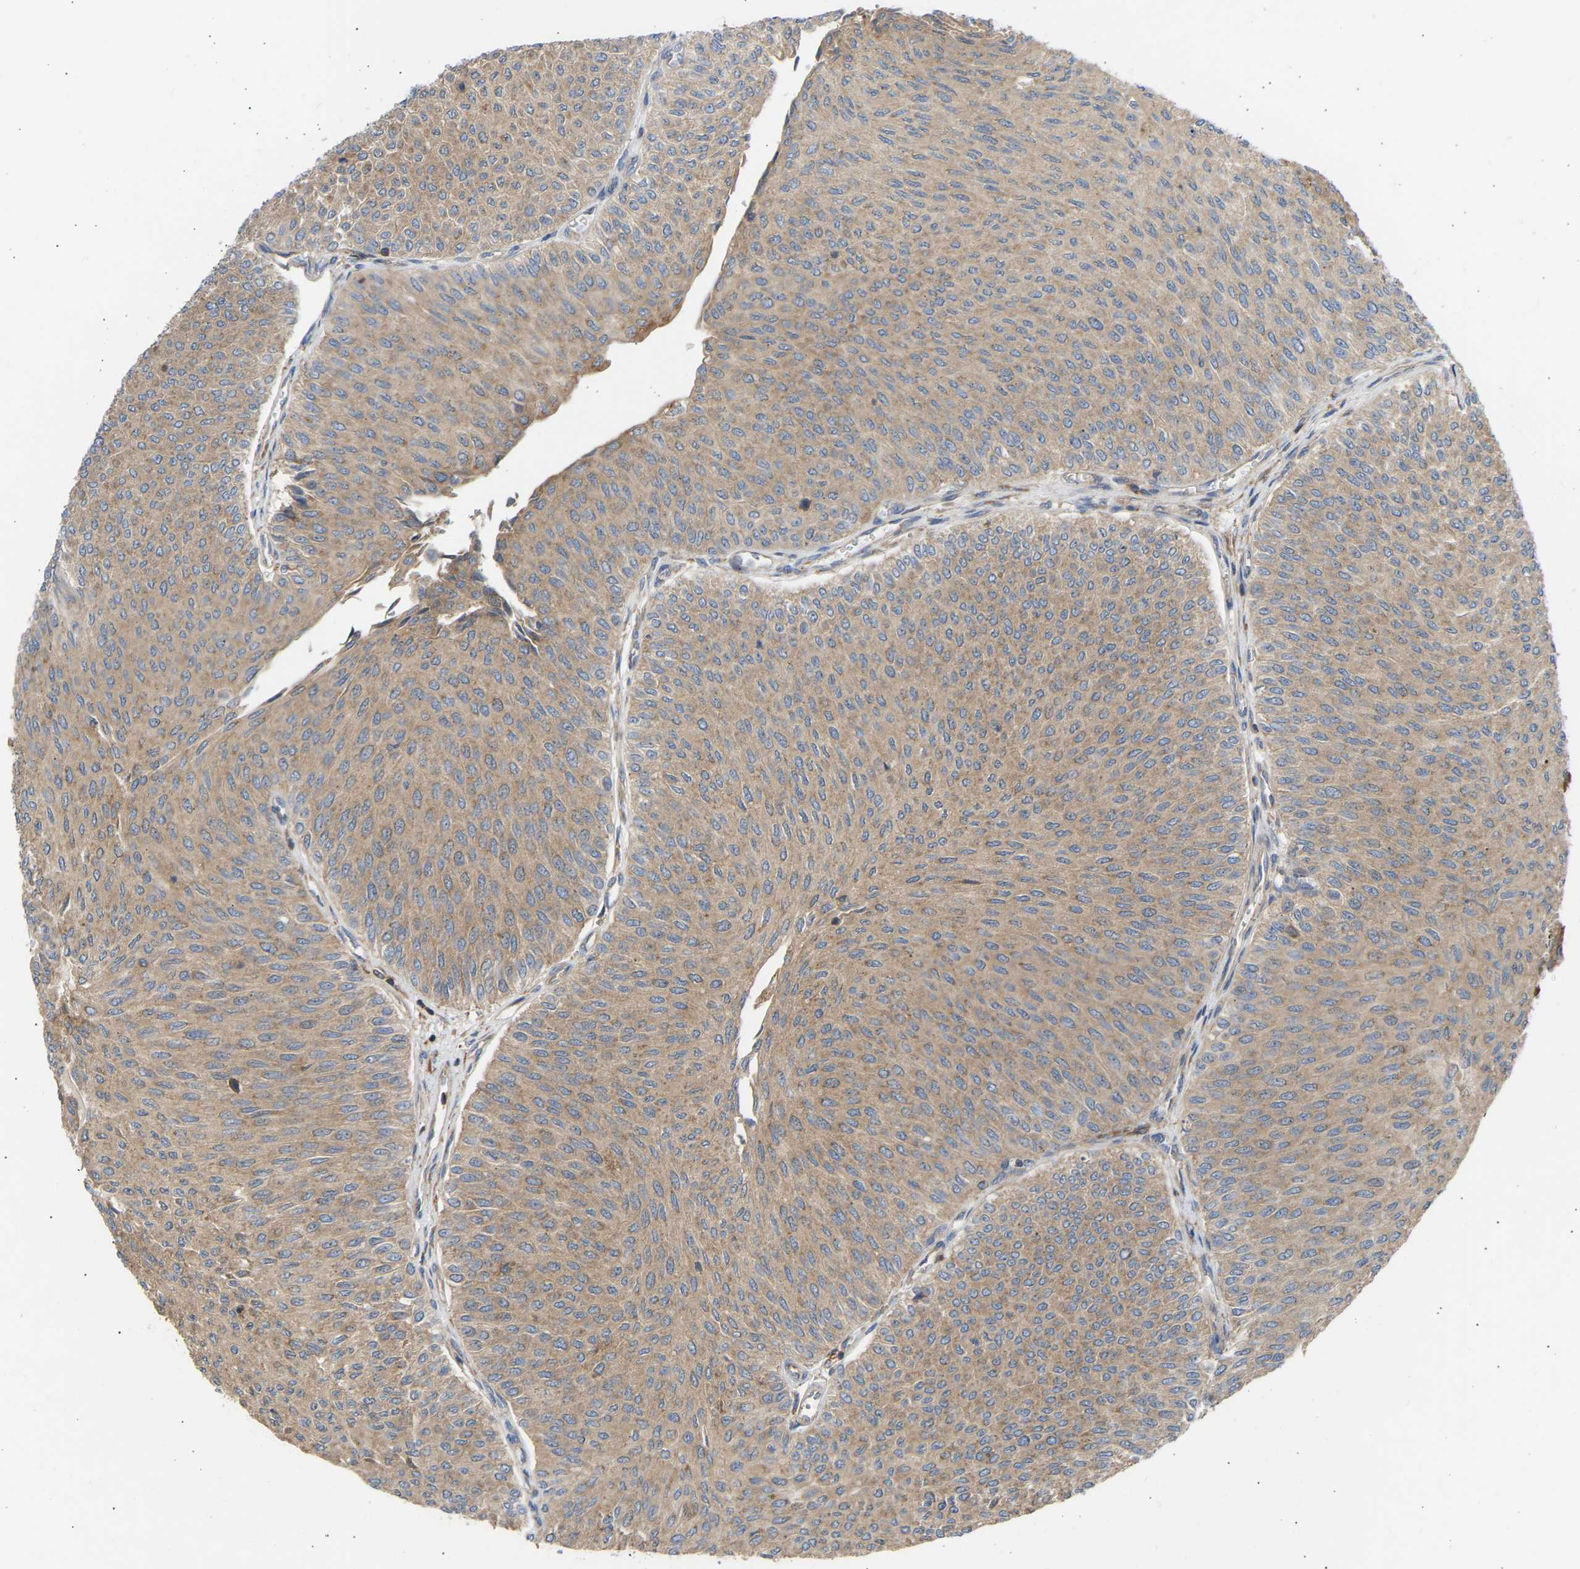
{"staining": {"intensity": "weak", "quantity": ">75%", "location": "cytoplasmic/membranous"}, "tissue": "urothelial cancer", "cell_type": "Tumor cells", "image_type": "cancer", "snomed": [{"axis": "morphology", "description": "Urothelial carcinoma, Low grade"}, {"axis": "topography", "description": "Urinary bladder"}], "caption": "High-power microscopy captured an immunohistochemistry histopathology image of urothelial carcinoma (low-grade), revealing weak cytoplasmic/membranous staining in about >75% of tumor cells.", "gene": "GCN1", "patient": {"sex": "male", "age": 78}}